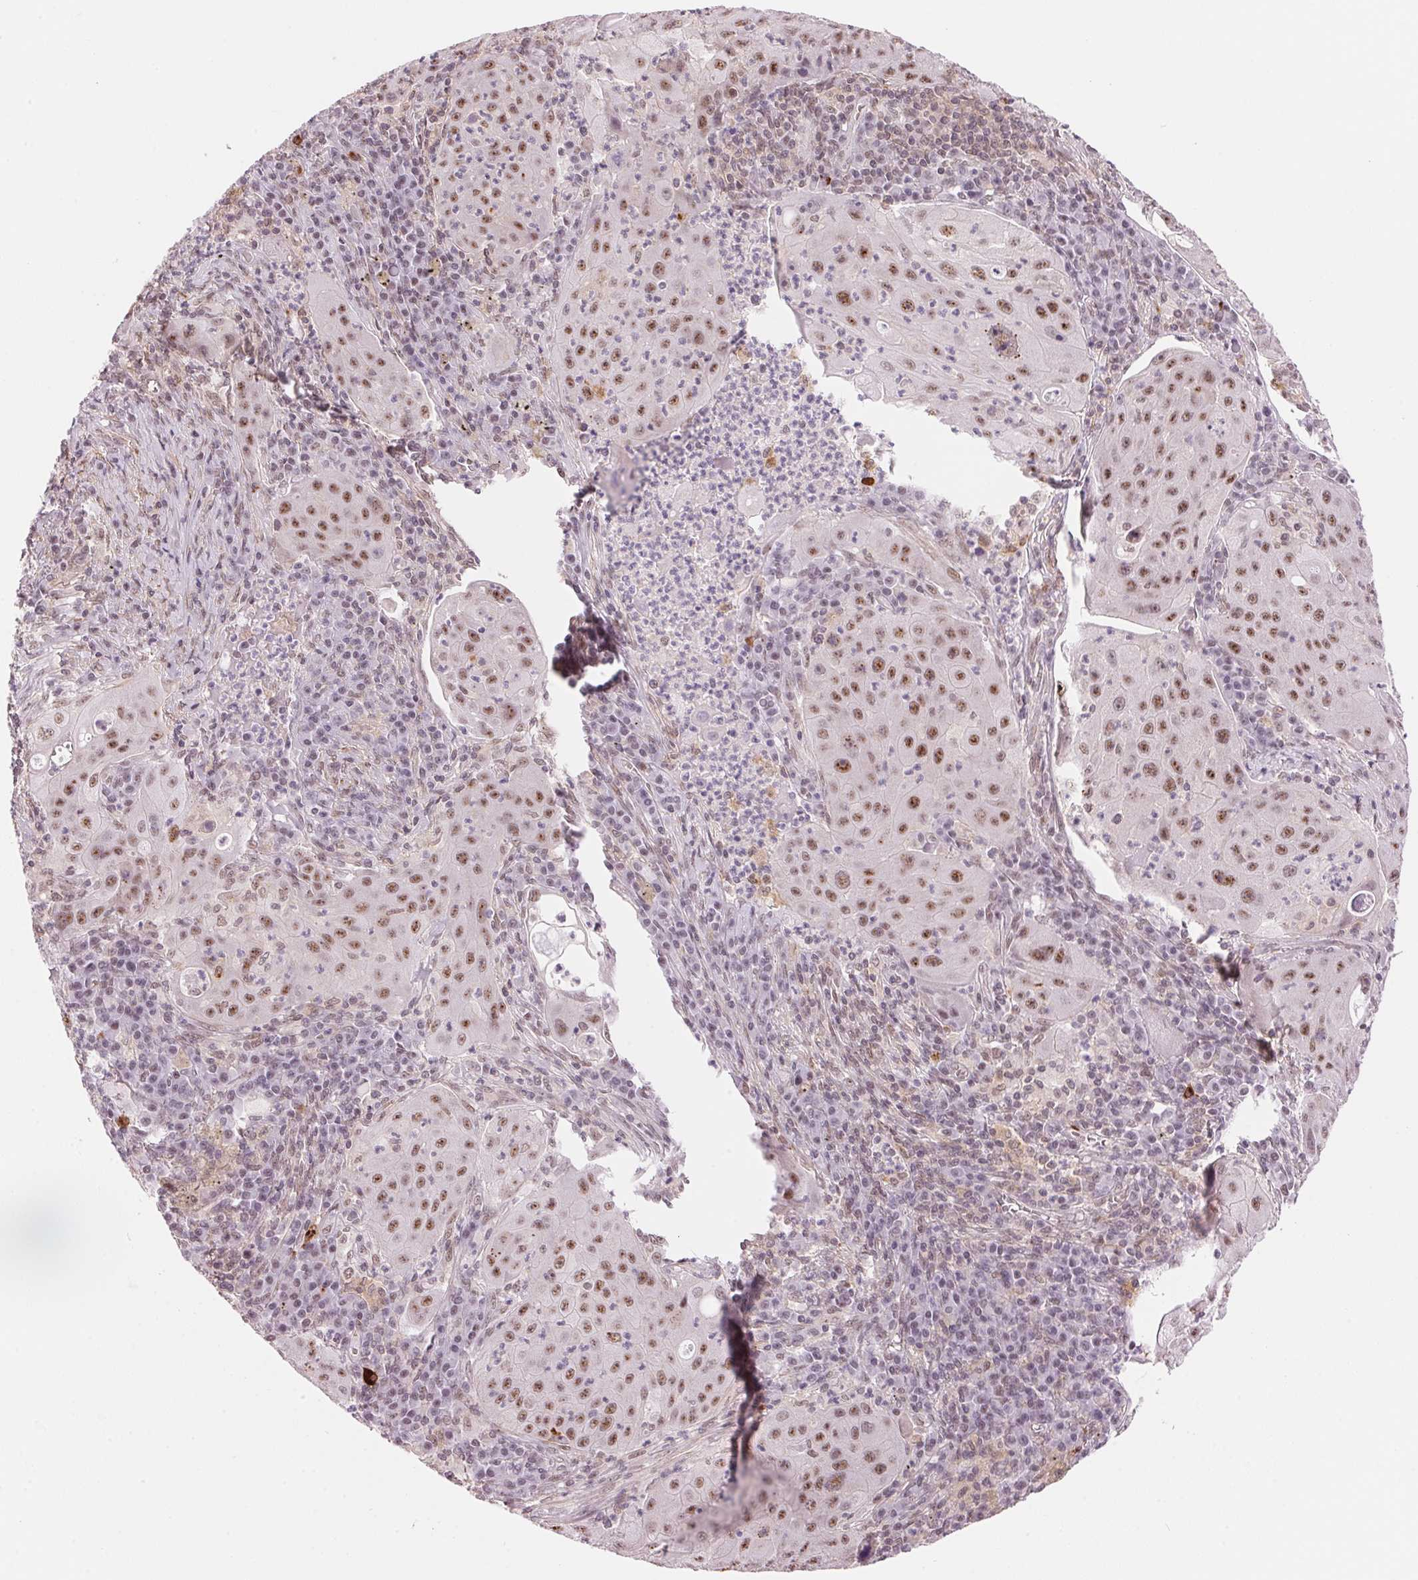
{"staining": {"intensity": "moderate", "quantity": ">75%", "location": "nuclear"}, "tissue": "lung cancer", "cell_type": "Tumor cells", "image_type": "cancer", "snomed": [{"axis": "morphology", "description": "Squamous cell carcinoma, NOS"}, {"axis": "topography", "description": "Lung"}], "caption": "The image displays staining of lung squamous cell carcinoma, revealing moderate nuclear protein staining (brown color) within tumor cells. (Brightfield microscopy of DAB IHC at high magnification).", "gene": "HNRNPDL", "patient": {"sex": "female", "age": 59}}